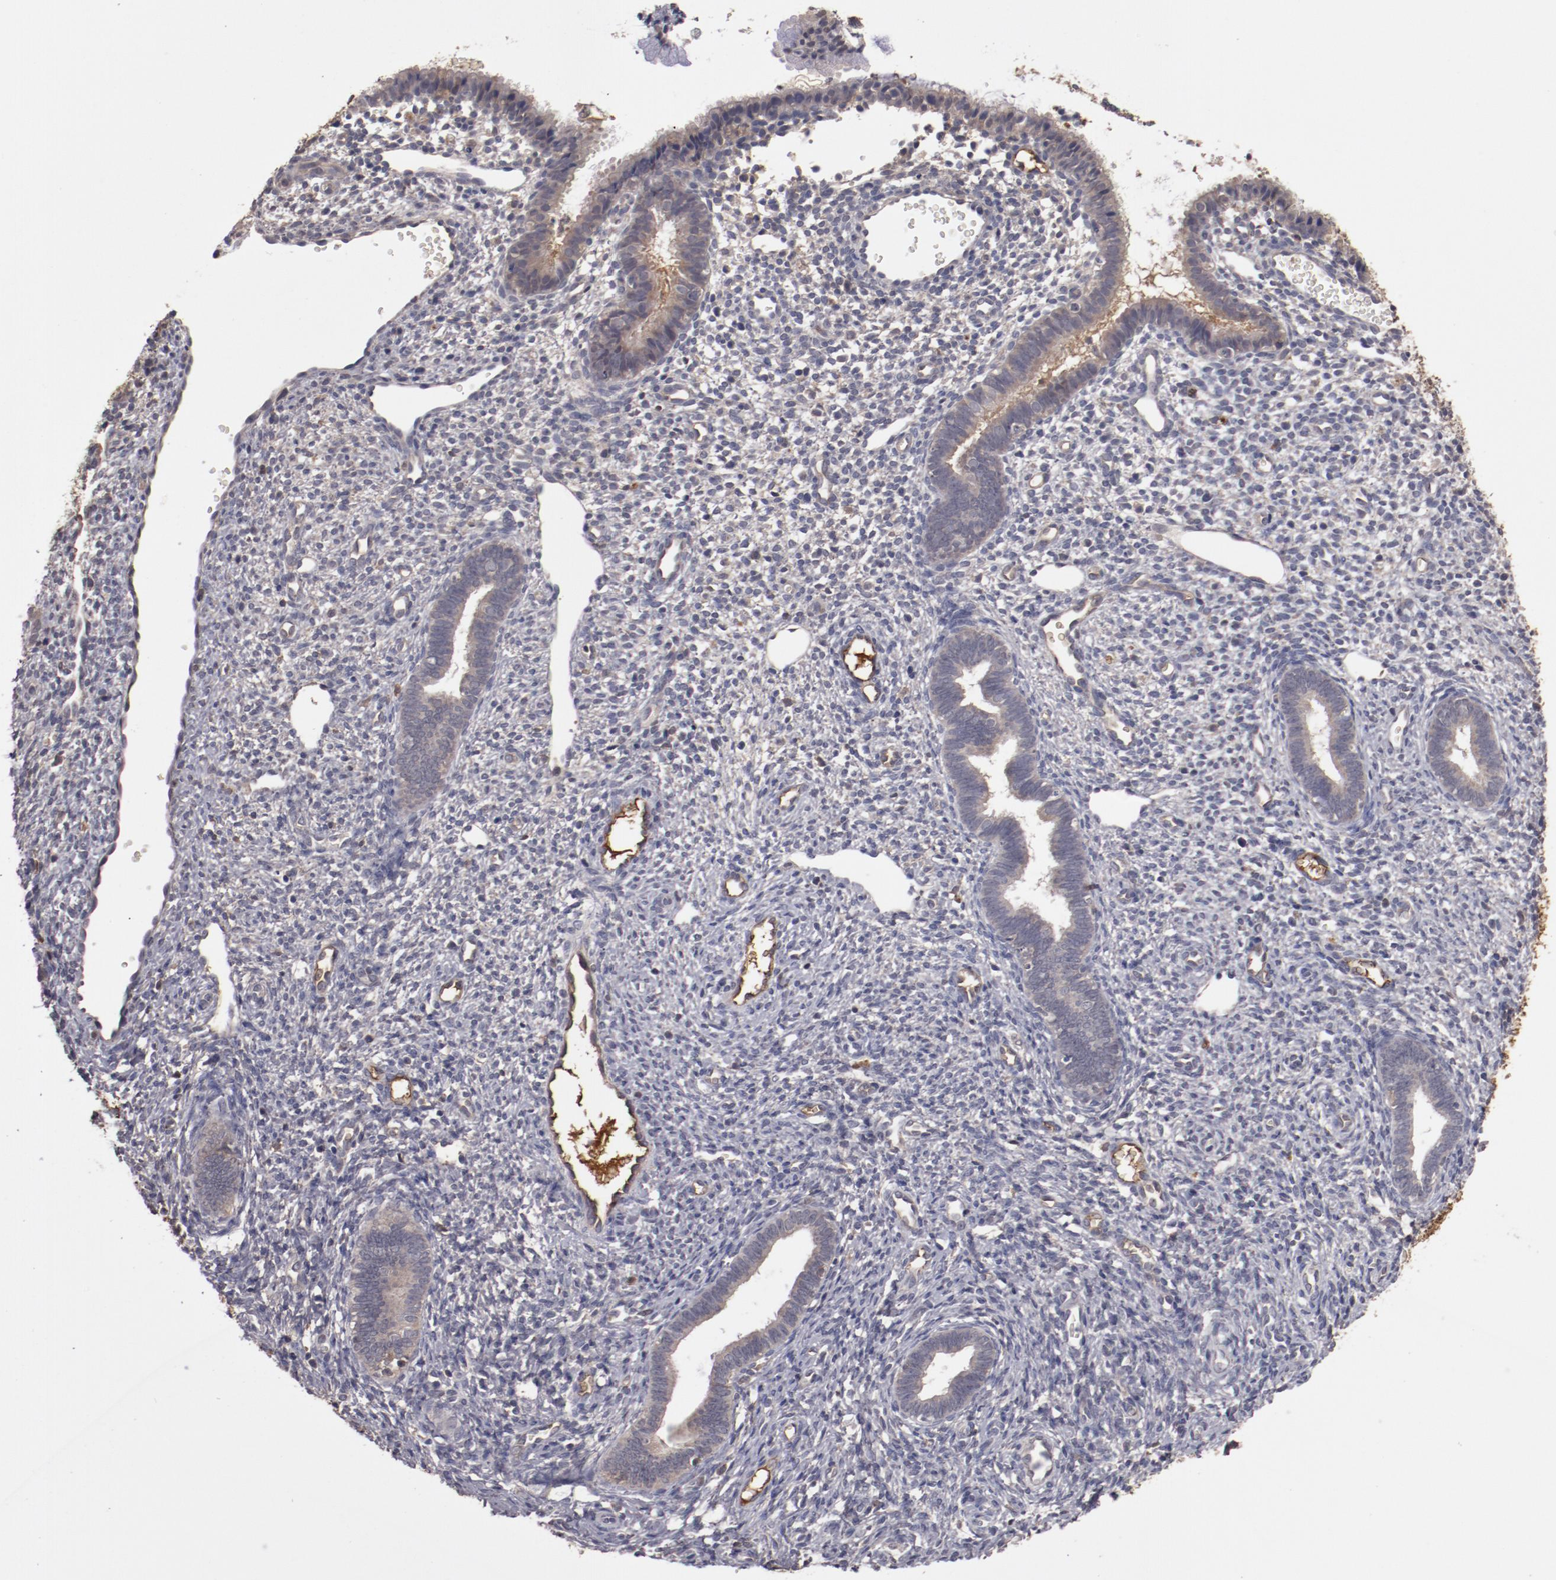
{"staining": {"intensity": "weak", "quantity": "25%-75%", "location": "cytoplasmic/membranous"}, "tissue": "endometrium", "cell_type": "Cells in endometrial stroma", "image_type": "normal", "snomed": [{"axis": "morphology", "description": "Normal tissue, NOS"}, {"axis": "topography", "description": "Endometrium"}], "caption": "This histopathology image reveals benign endometrium stained with immunohistochemistry (IHC) to label a protein in brown. The cytoplasmic/membranous of cells in endometrial stroma show weak positivity for the protein. Nuclei are counter-stained blue.", "gene": "CP", "patient": {"sex": "female", "age": 27}}